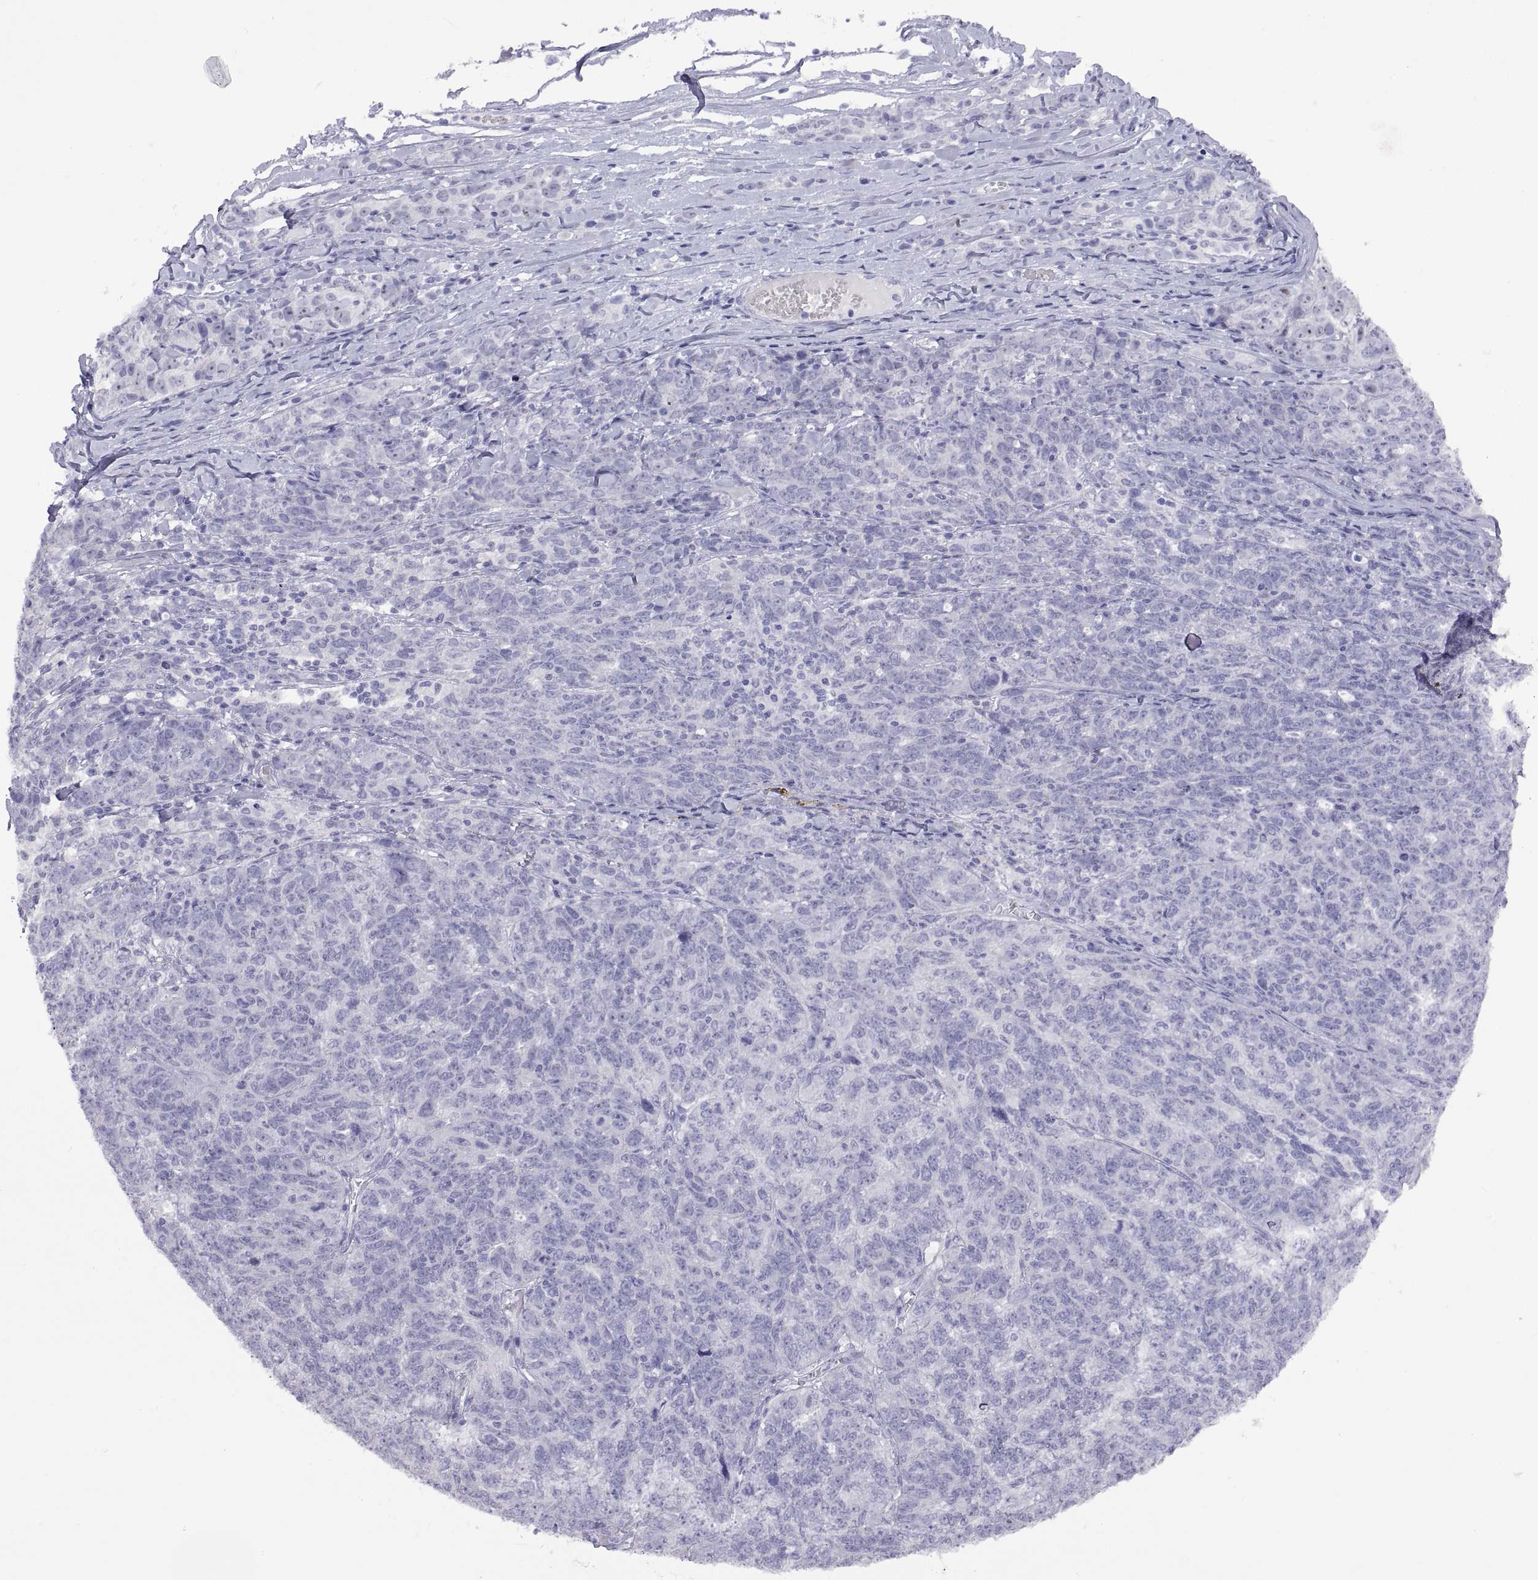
{"staining": {"intensity": "negative", "quantity": "none", "location": "none"}, "tissue": "ovarian cancer", "cell_type": "Tumor cells", "image_type": "cancer", "snomed": [{"axis": "morphology", "description": "Cystadenocarcinoma, serous, NOS"}, {"axis": "topography", "description": "Ovary"}], "caption": "Ovarian serous cystadenocarcinoma was stained to show a protein in brown. There is no significant expression in tumor cells.", "gene": "VSX2", "patient": {"sex": "female", "age": 71}}